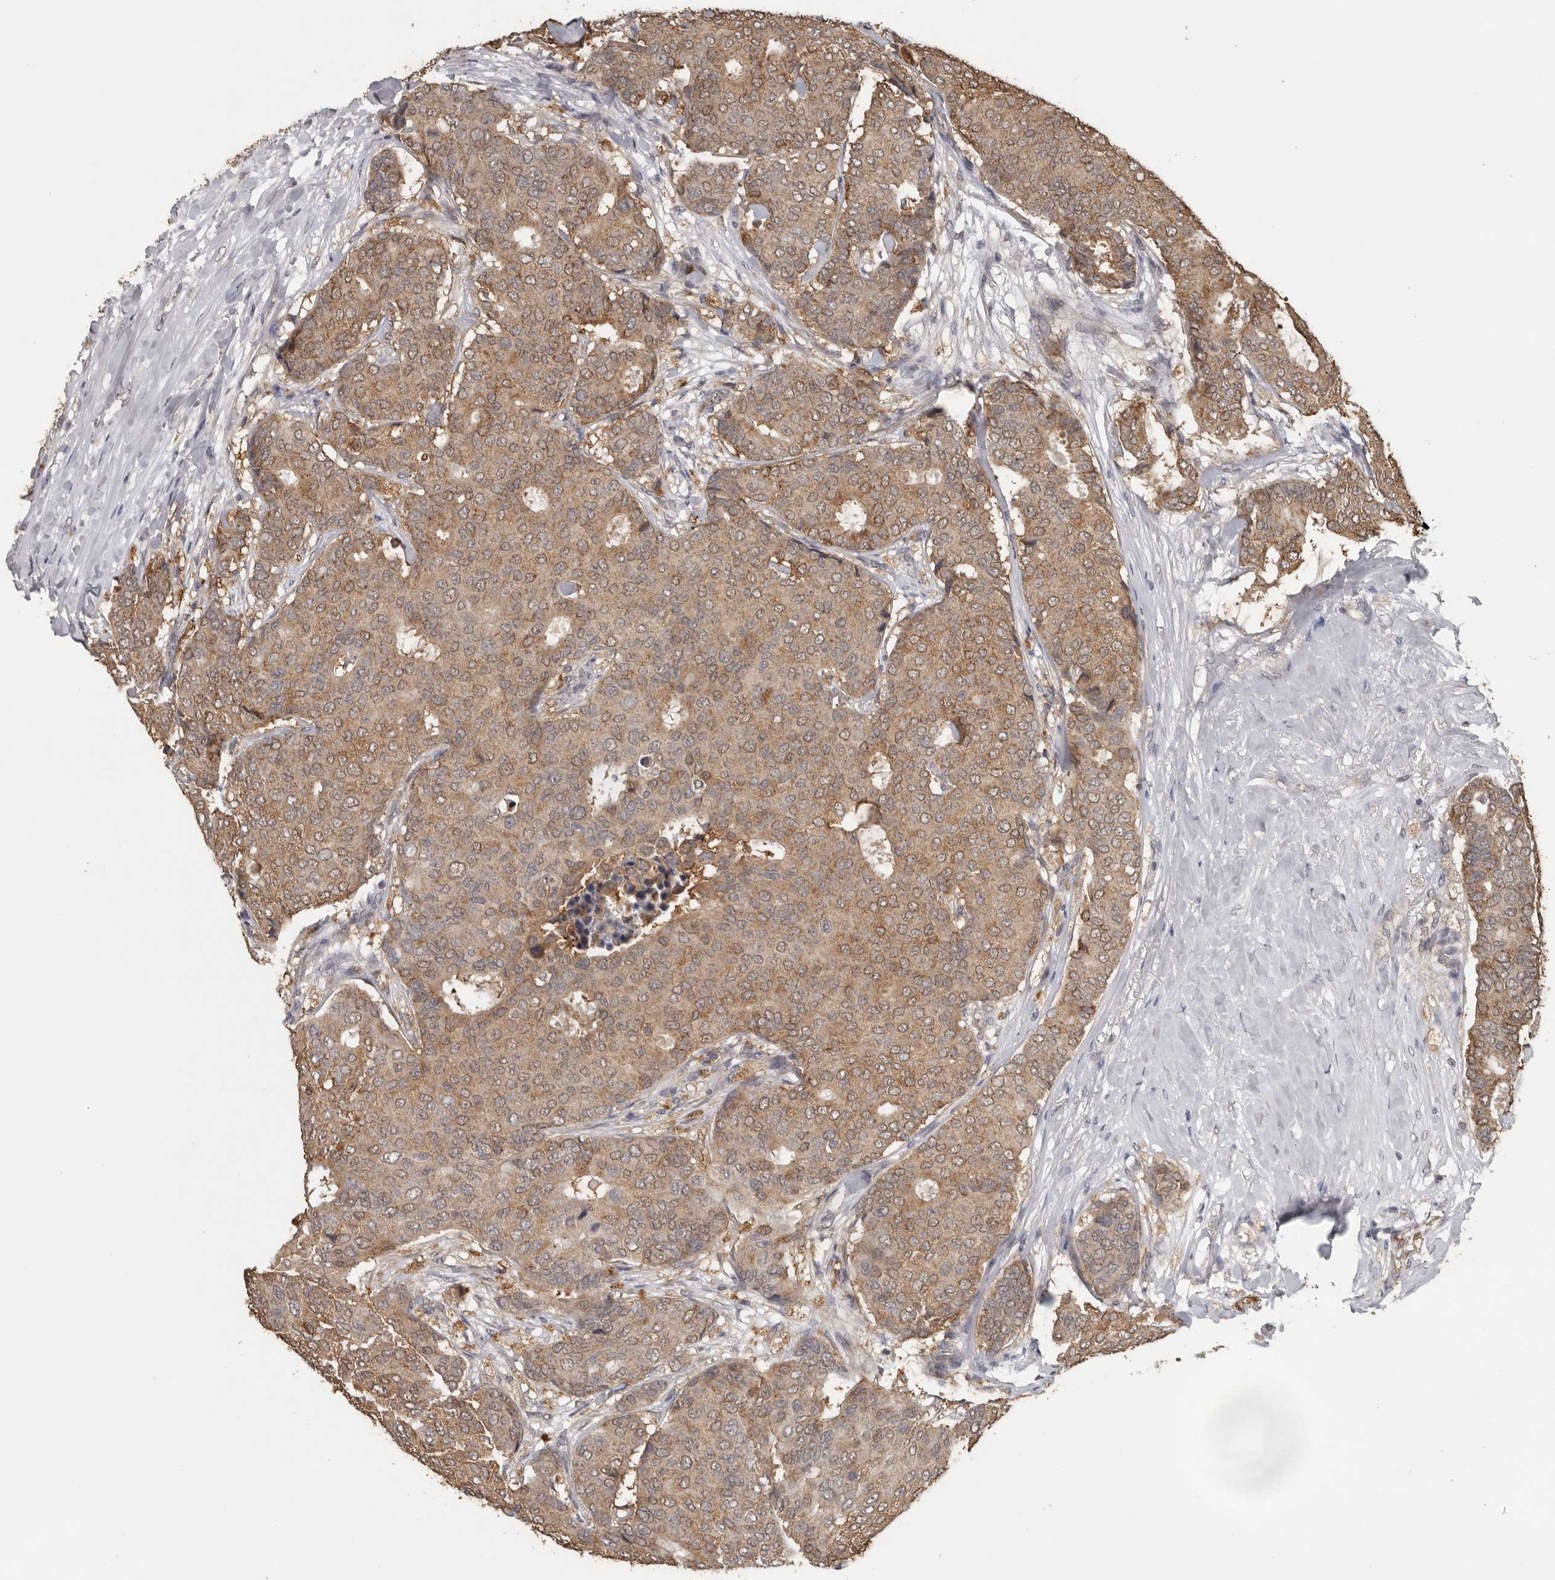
{"staining": {"intensity": "weak", "quantity": ">75%", "location": "cytoplasmic/membranous"}, "tissue": "breast cancer", "cell_type": "Tumor cells", "image_type": "cancer", "snomed": [{"axis": "morphology", "description": "Duct carcinoma"}, {"axis": "topography", "description": "Breast"}], "caption": "There is low levels of weak cytoplasmic/membranous staining in tumor cells of breast cancer (intraductal carcinoma), as demonstrated by immunohistochemical staining (brown color).", "gene": "MTF1", "patient": {"sex": "female", "age": 75}}